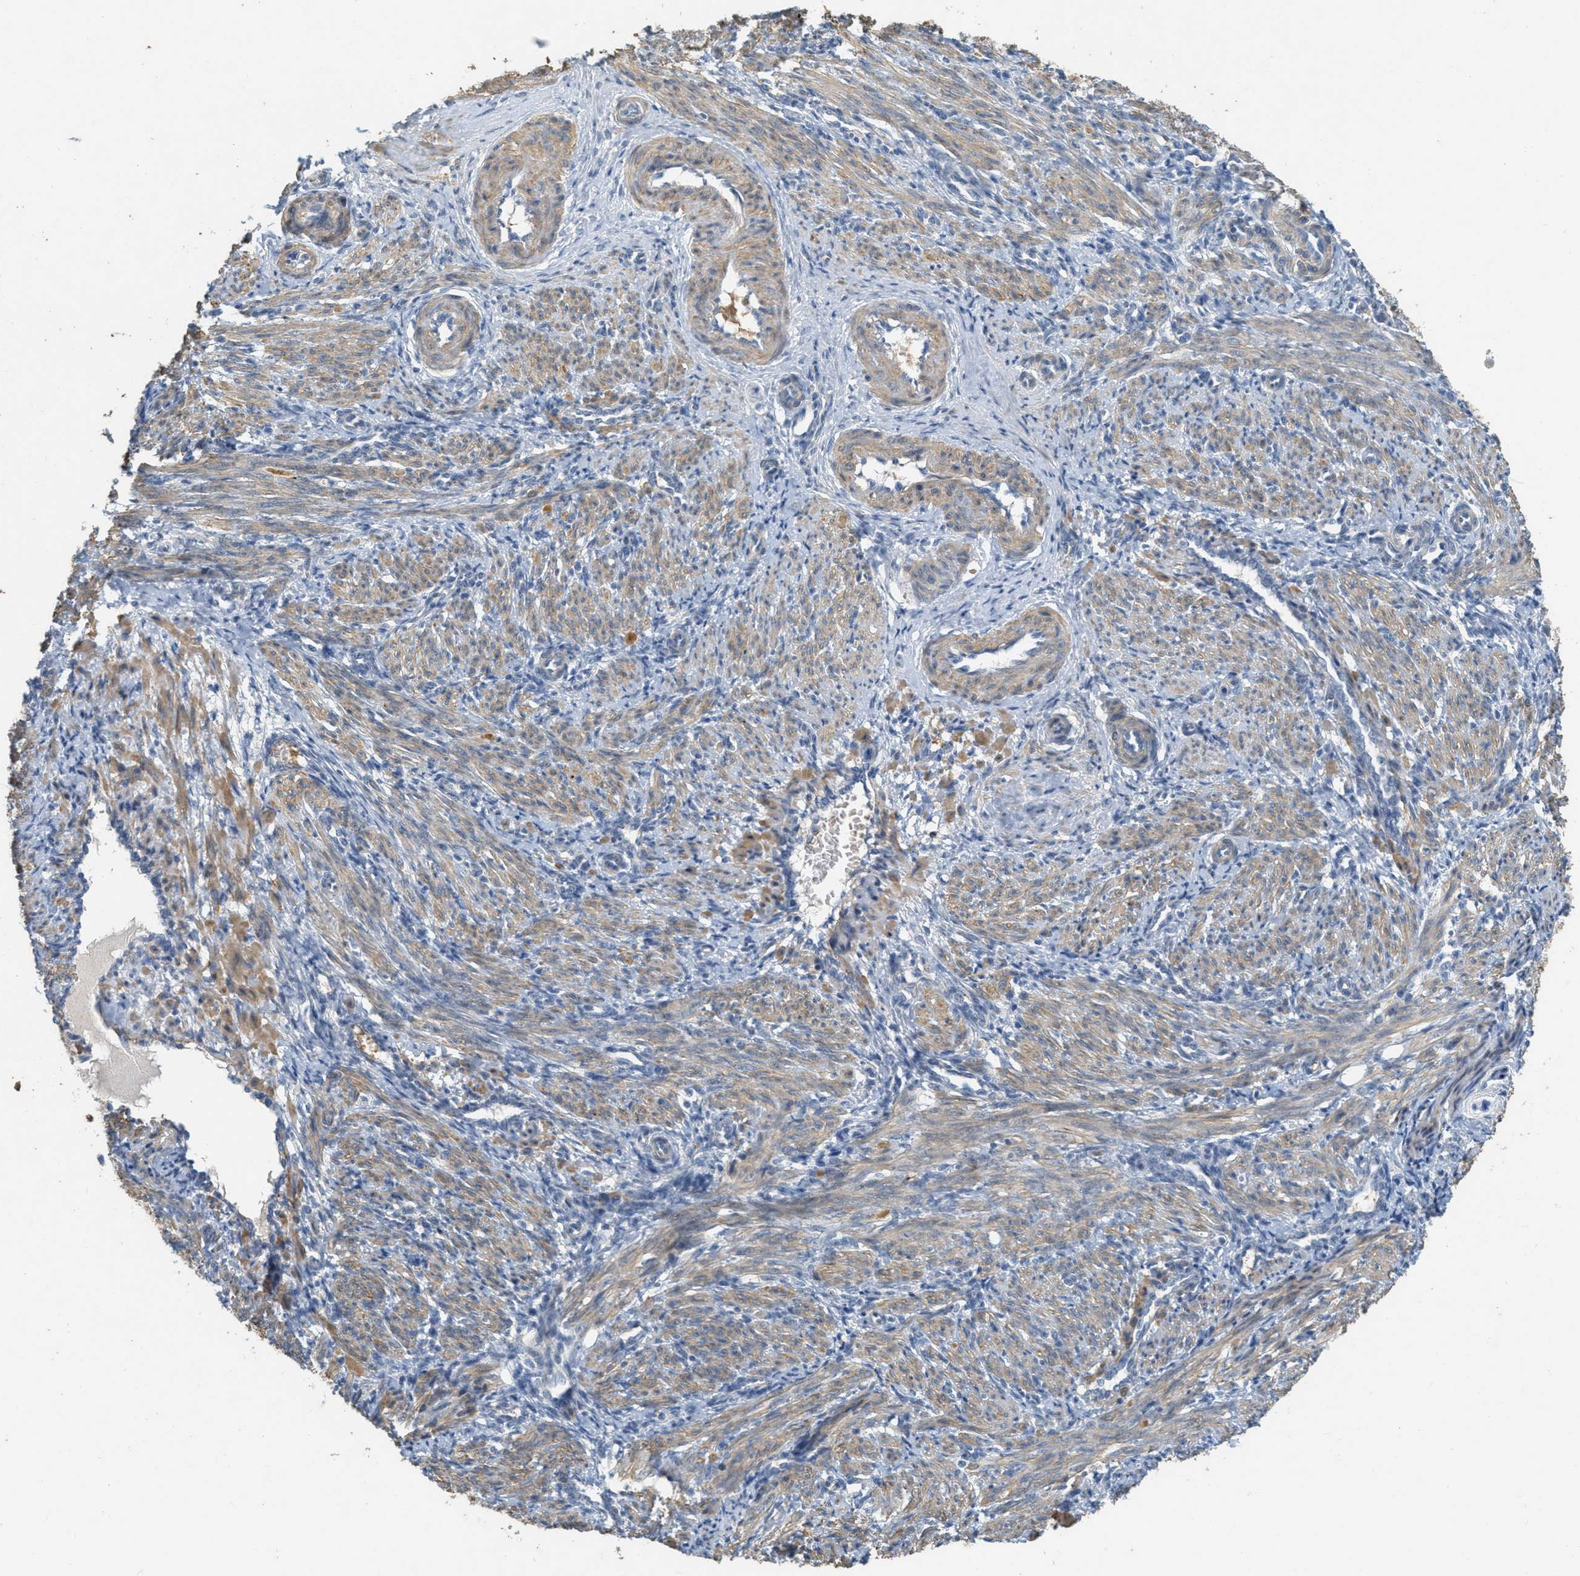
{"staining": {"intensity": "moderate", "quantity": ">75%", "location": "cytoplasmic/membranous"}, "tissue": "smooth muscle", "cell_type": "Smooth muscle cells", "image_type": "normal", "snomed": [{"axis": "morphology", "description": "Normal tissue, NOS"}, {"axis": "topography", "description": "Endometrium"}], "caption": "Immunohistochemical staining of normal smooth muscle displays >75% levels of moderate cytoplasmic/membranous protein positivity in about >75% of smooth muscle cells. (Stains: DAB (3,3'-diaminobenzidine) in brown, nuclei in blue, Microscopy: brightfield microscopy at high magnification).", "gene": "MRS2", "patient": {"sex": "female", "age": 33}}